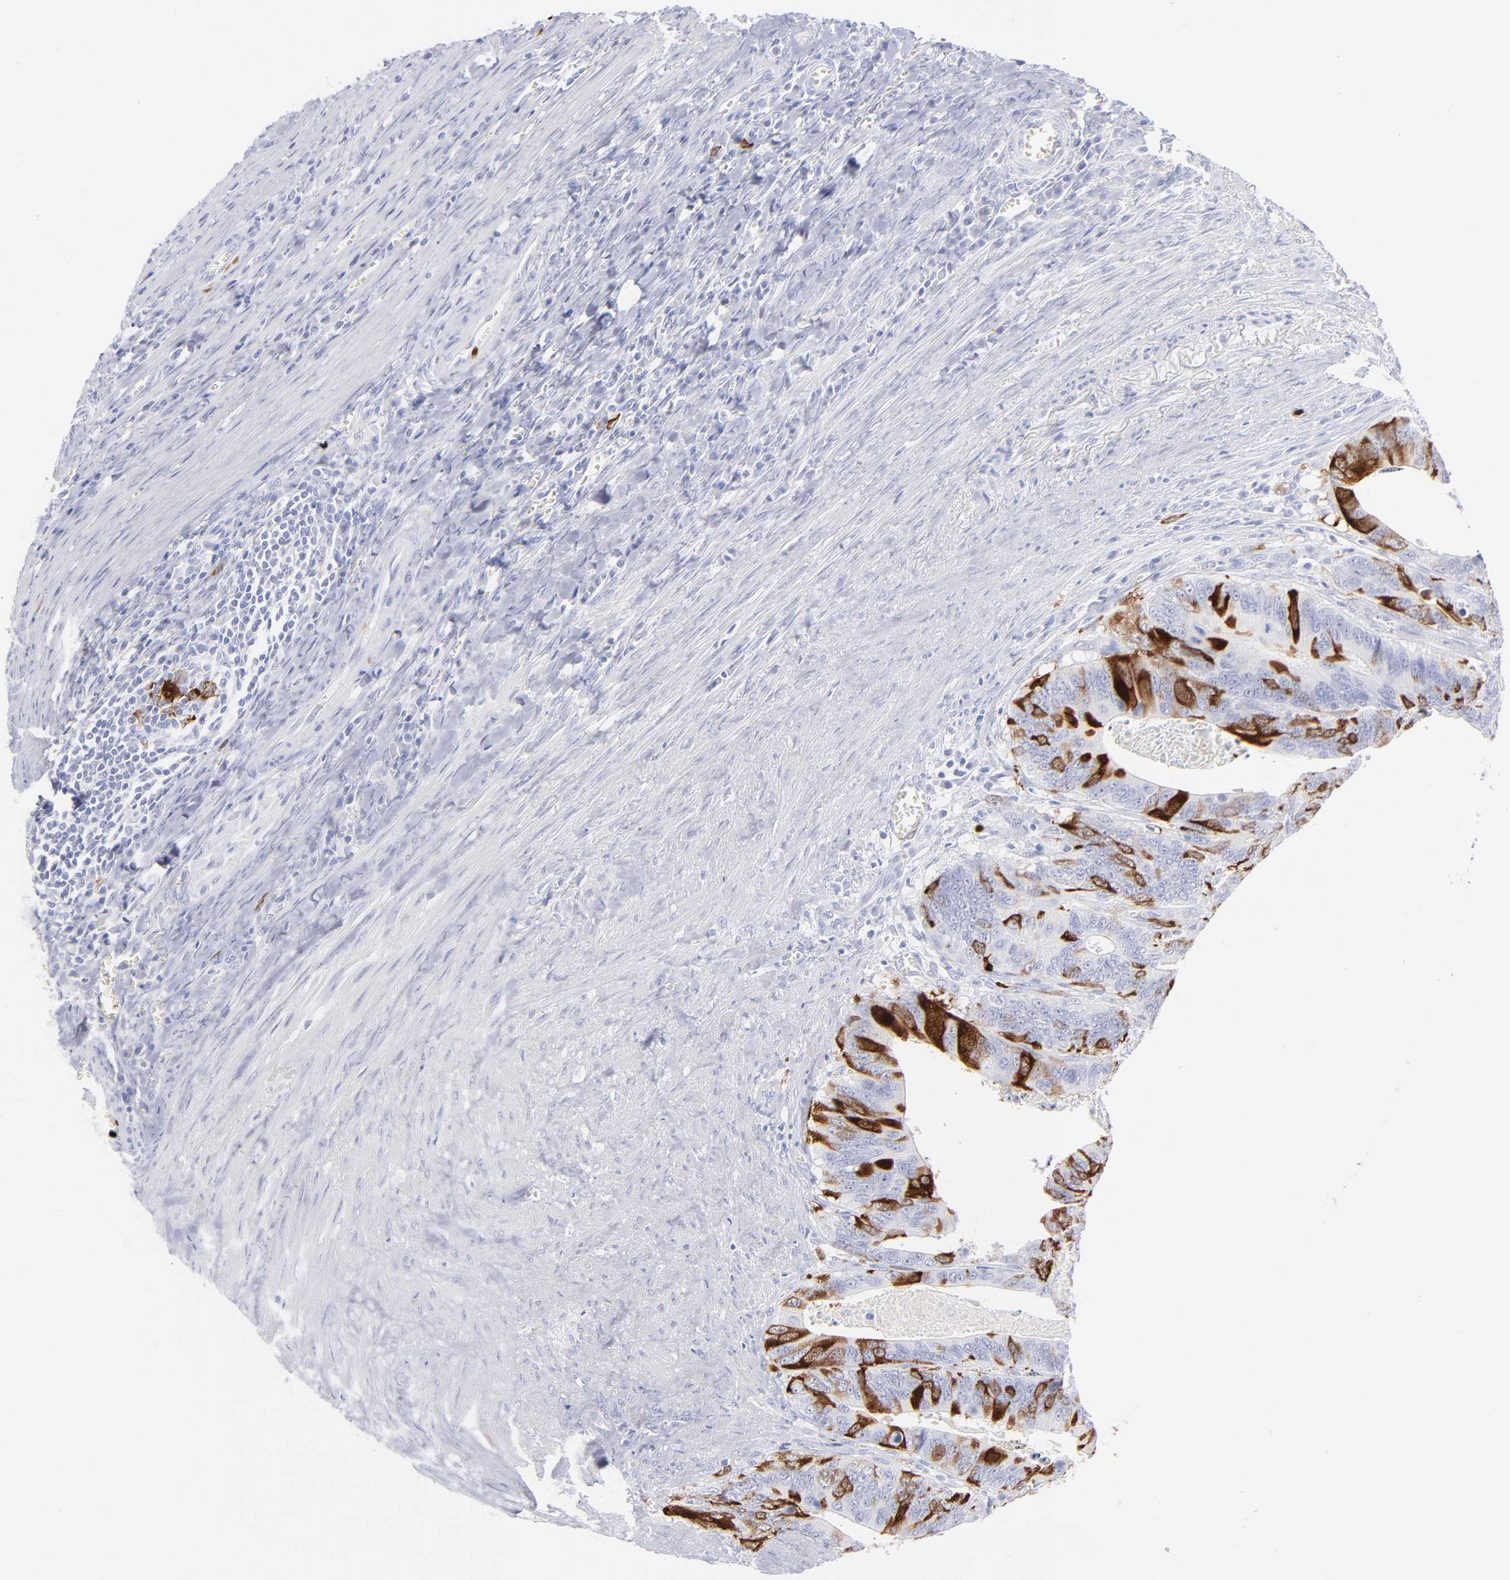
{"staining": {"intensity": "strong", "quantity": "25%-75%", "location": "cytoplasmic/membranous"}, "tissue": "colorectal cancer", "cell_type": "Tumor cells", "image_type": "cancer", "snomed": [{"axis": "morphology", "description": "Adenocarcinoma, NOS"}, {"axis": "topography", "description": "Colon"}], "caption": "A high amount of strong cytoplasmic/membranous expression is identified in approximately 25%-75% of tumor cells in colorectal cancer (adenocarcinoma) tissue.", "gene": "CCNB1", "patient": {"sex": "male", "age": 72}}